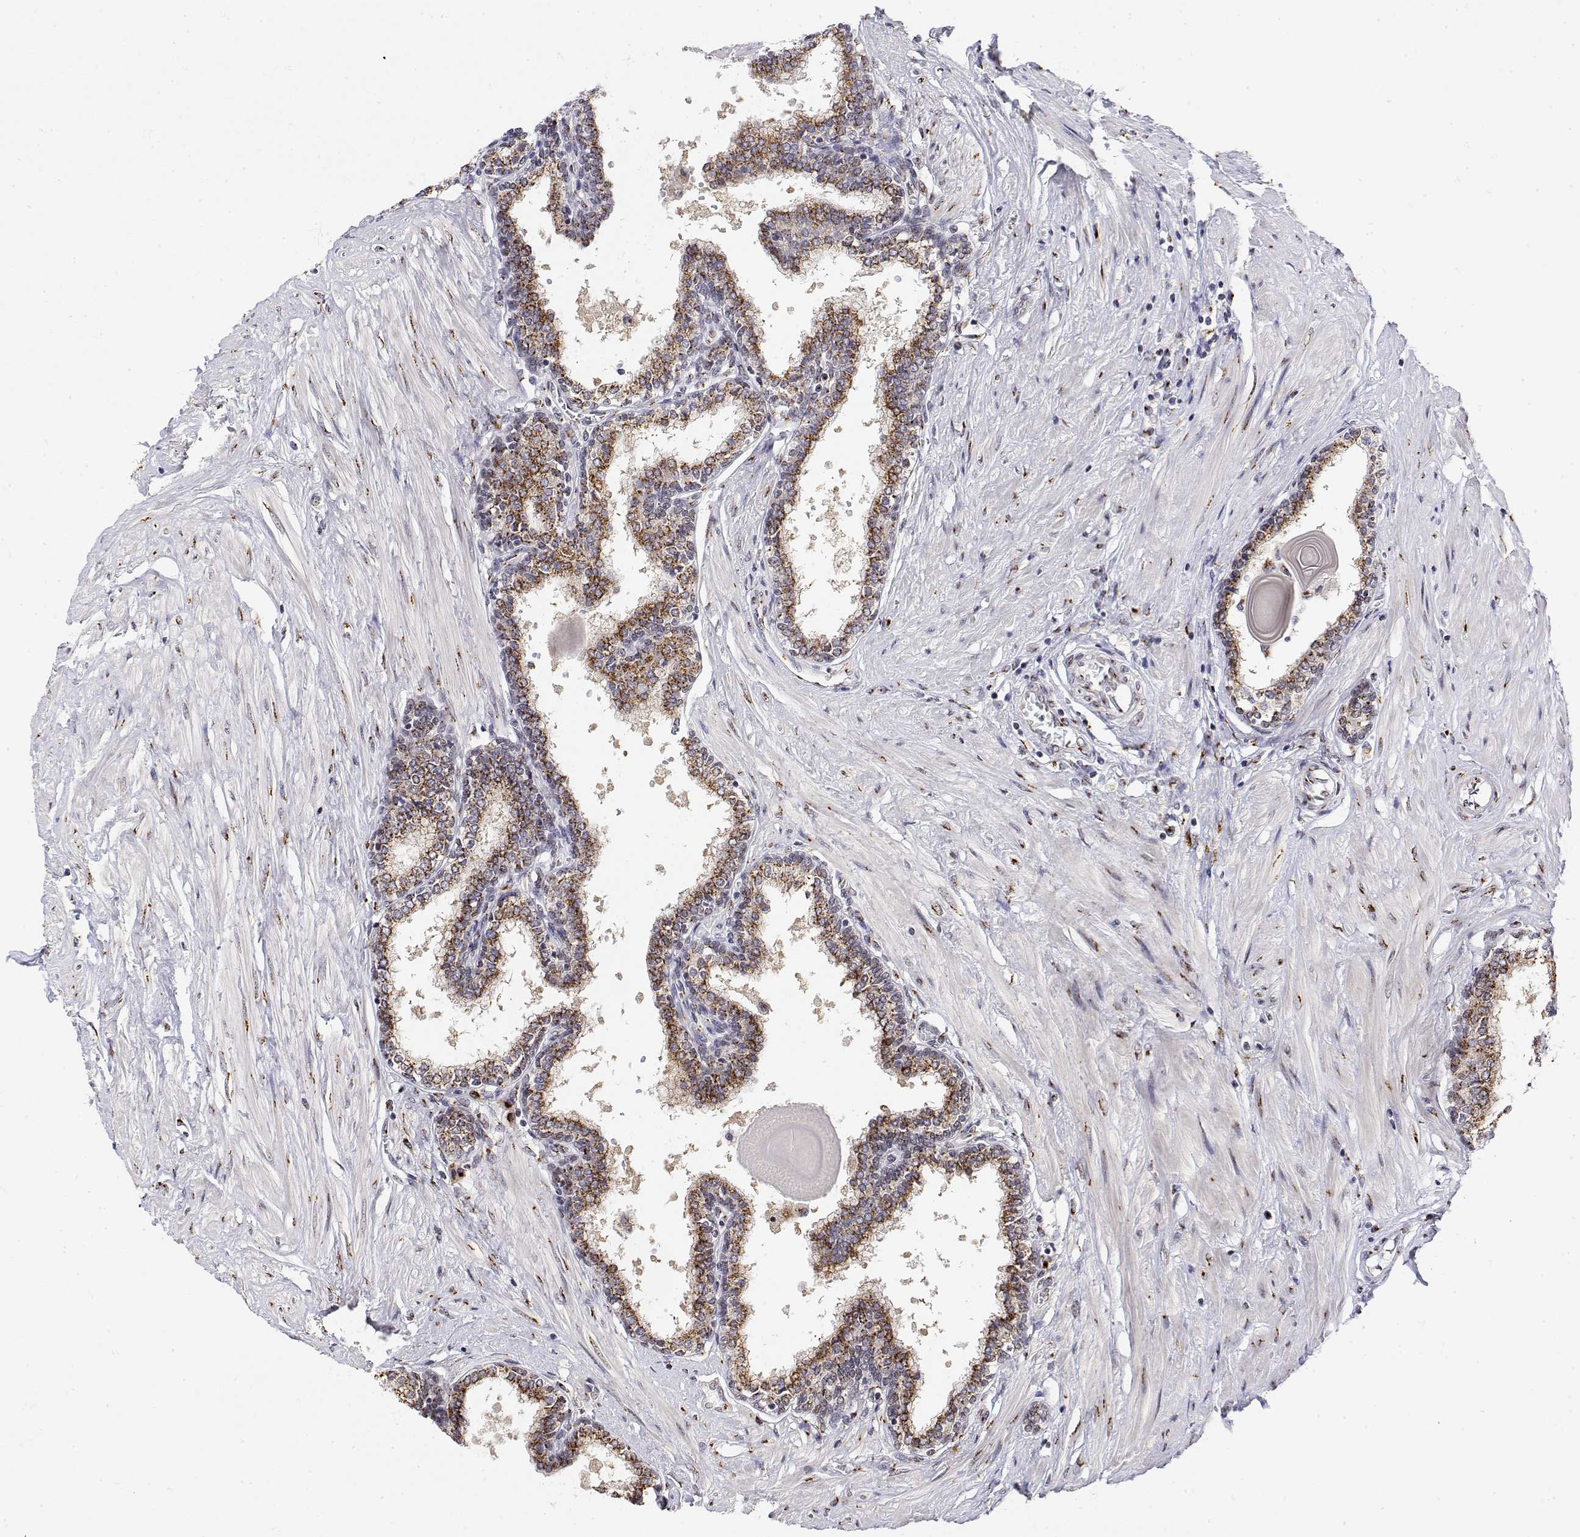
{"staining": {"intensity": "strong", "quantity": ">75%", "location": "cytoplasmic/membranous"}, "tissue": "prostate", "cell_type": "Glandular cells", "image_type": "normal", "snomed": [{"axis": "morphology", "description": "Normal tissue, NOS"}, {"axis": "topography", "description": "Prostate"}], "caption": "DAB immunohistochemical staining of normal prostate shows strong cytoplasmic/membranous protein staining in approximately >75% of glandular cells.", "gene": "YIPF3", "patient": {"sex": "male", "age": 55}}